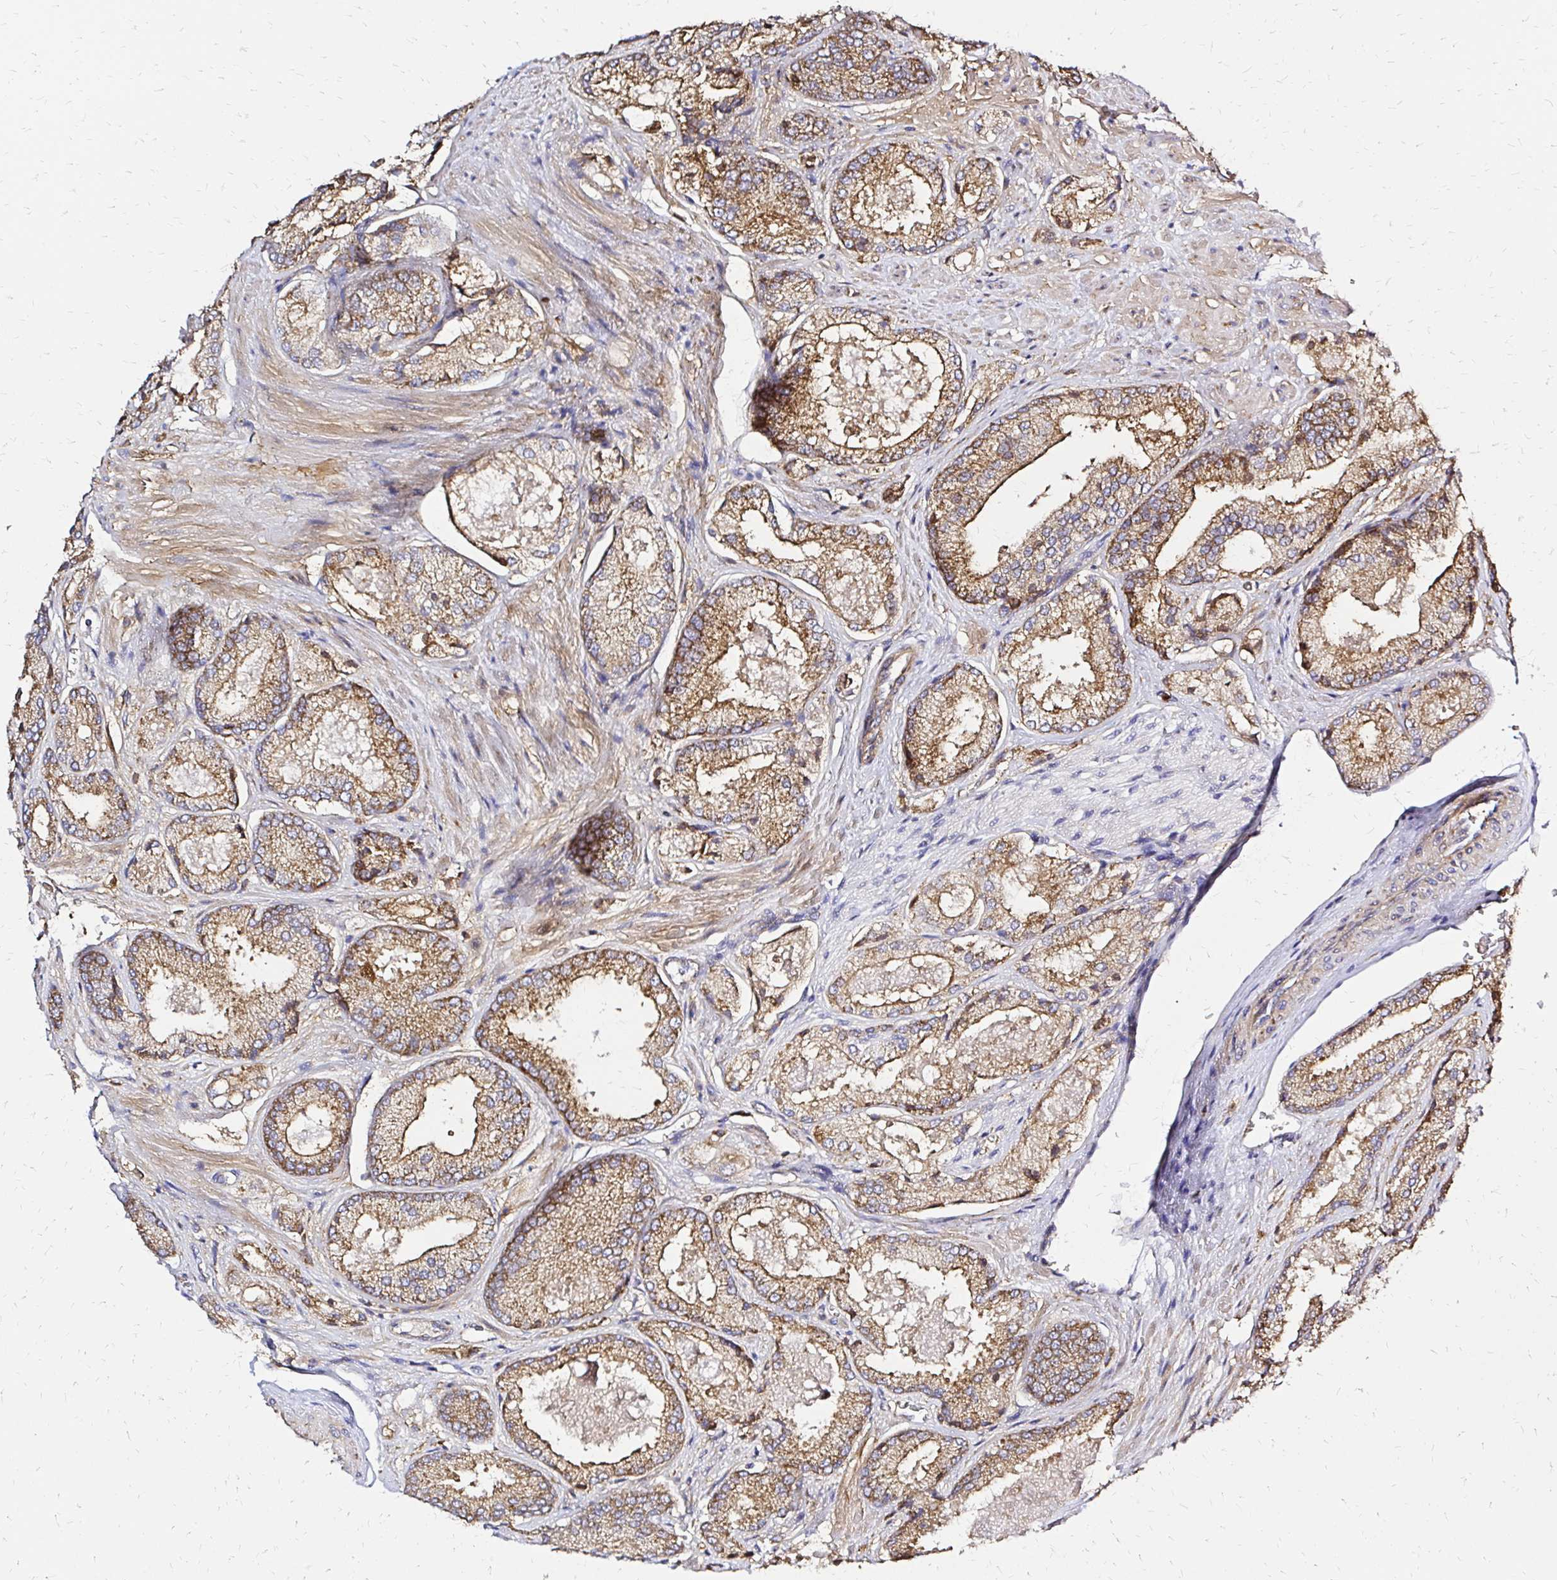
{"staining": {"intensity": "moderate", "quantity": ">75%", "location": "cytoplasmic/membranous"}, "tissue": "prostate cancer", "cell_type": "Tumor cells", "image_type": "cancer", "snomed": [{"axis": "morphology", "description": "Adenocarcinoma, High grade"}, {"axis": "topography", "description": "Prostate"}], "caption": "Prostate cancer (adenocarcinoma (high-grade)) stained for a protein demonstrates moderate cytoplasmic/membranous positivity in tumor cells.", "gene": "MRPL13", "patient": {"sex": "male", "age": 68}}